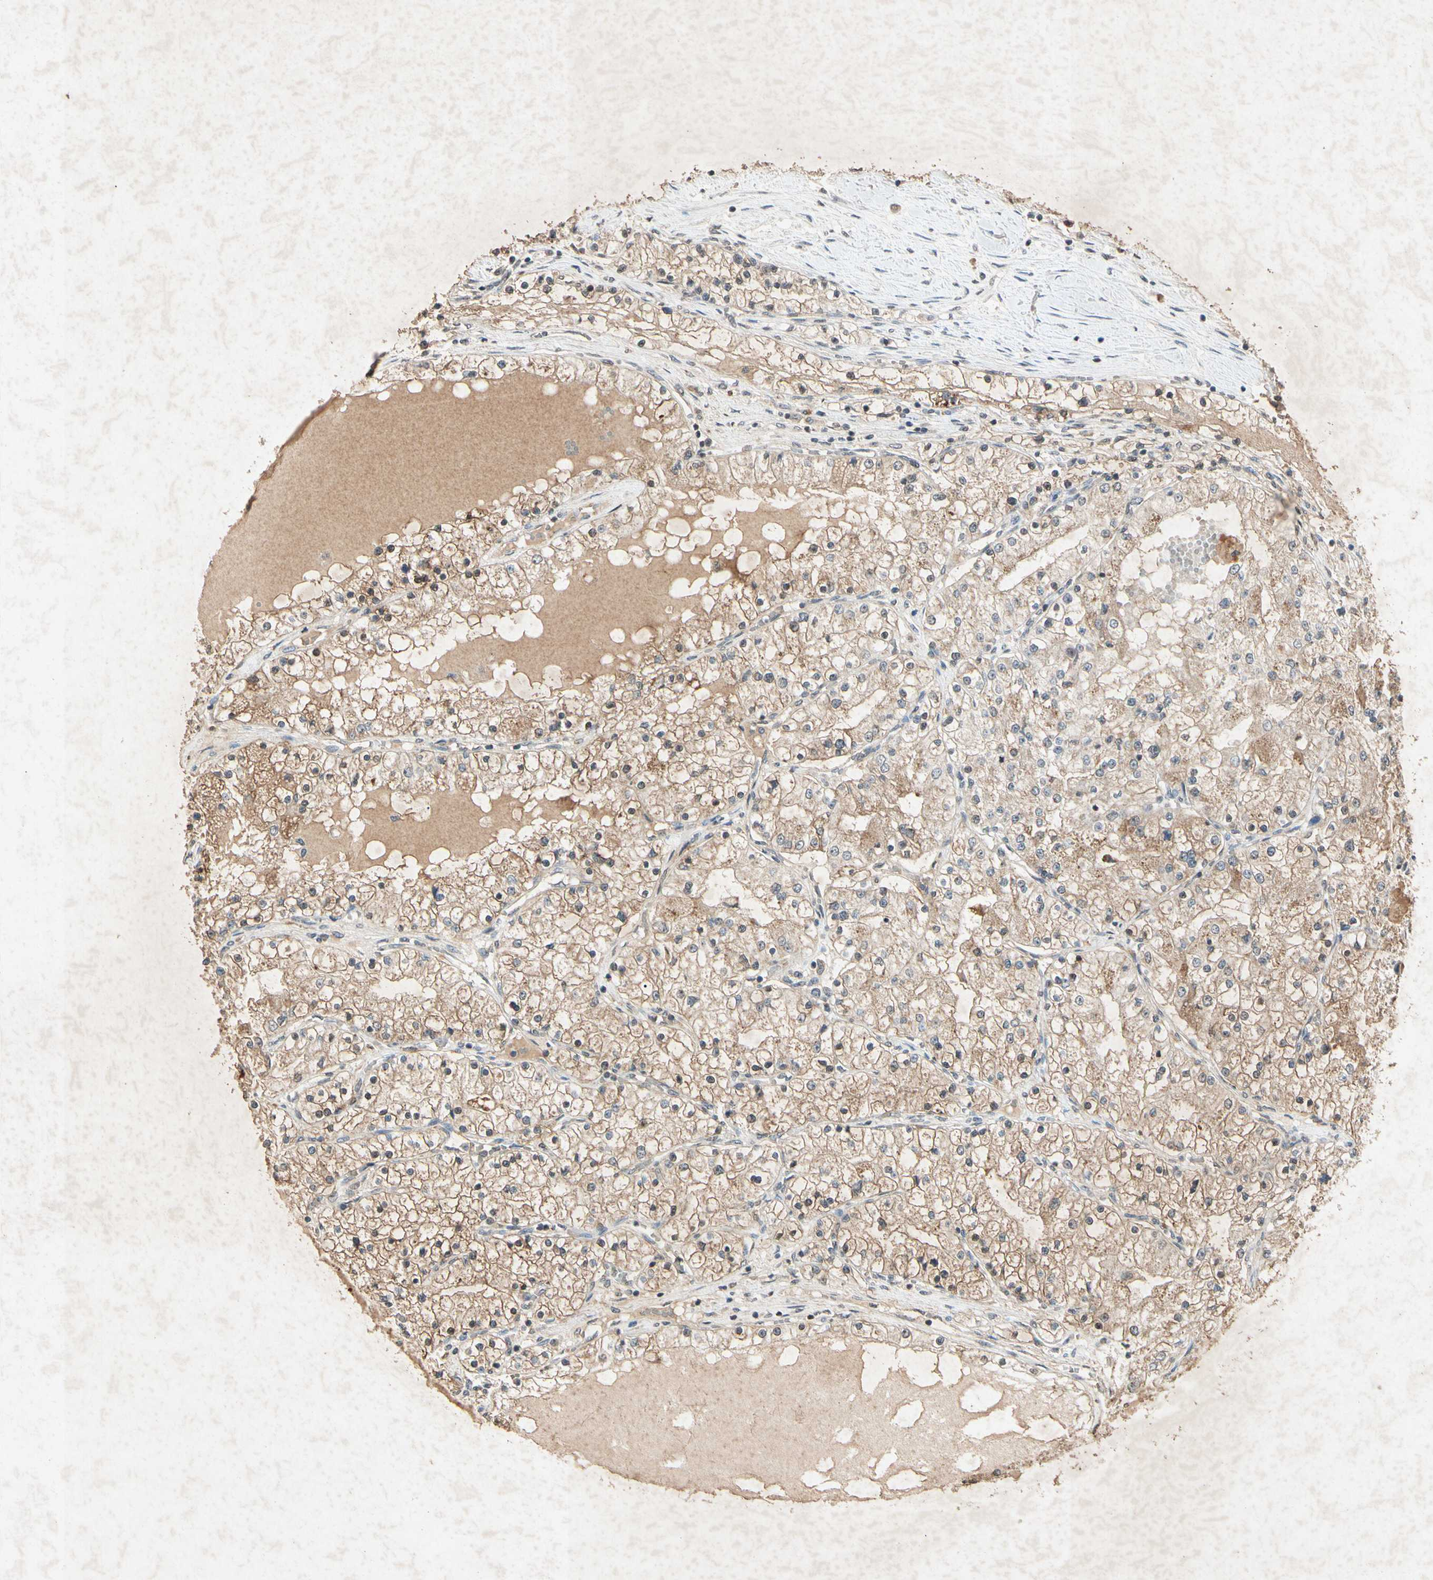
{"staining": {"intensity": "moderate", "quantity": ">75%", "location": "cytoplasmic/membranous"}, "tissue": "renal cancer", "cell_type": "Tumor cells", "image_type": "cancer", "snomed": [{"axis": "morphology", "description": "Adenocarcinoma, NOS"}, {"axis": "topography", "description": "Kidney"}], "caption": "Immunohistochemistry (DAB (3,3'-diaminobenzidine)) staining of renal adenocarcinoma displays moderate cytoplasmic/membranous protein positivity in approximately >75% of tumor cells.", "gene": "MSRB1", "patient": {"sex": "male", "age": 68}}